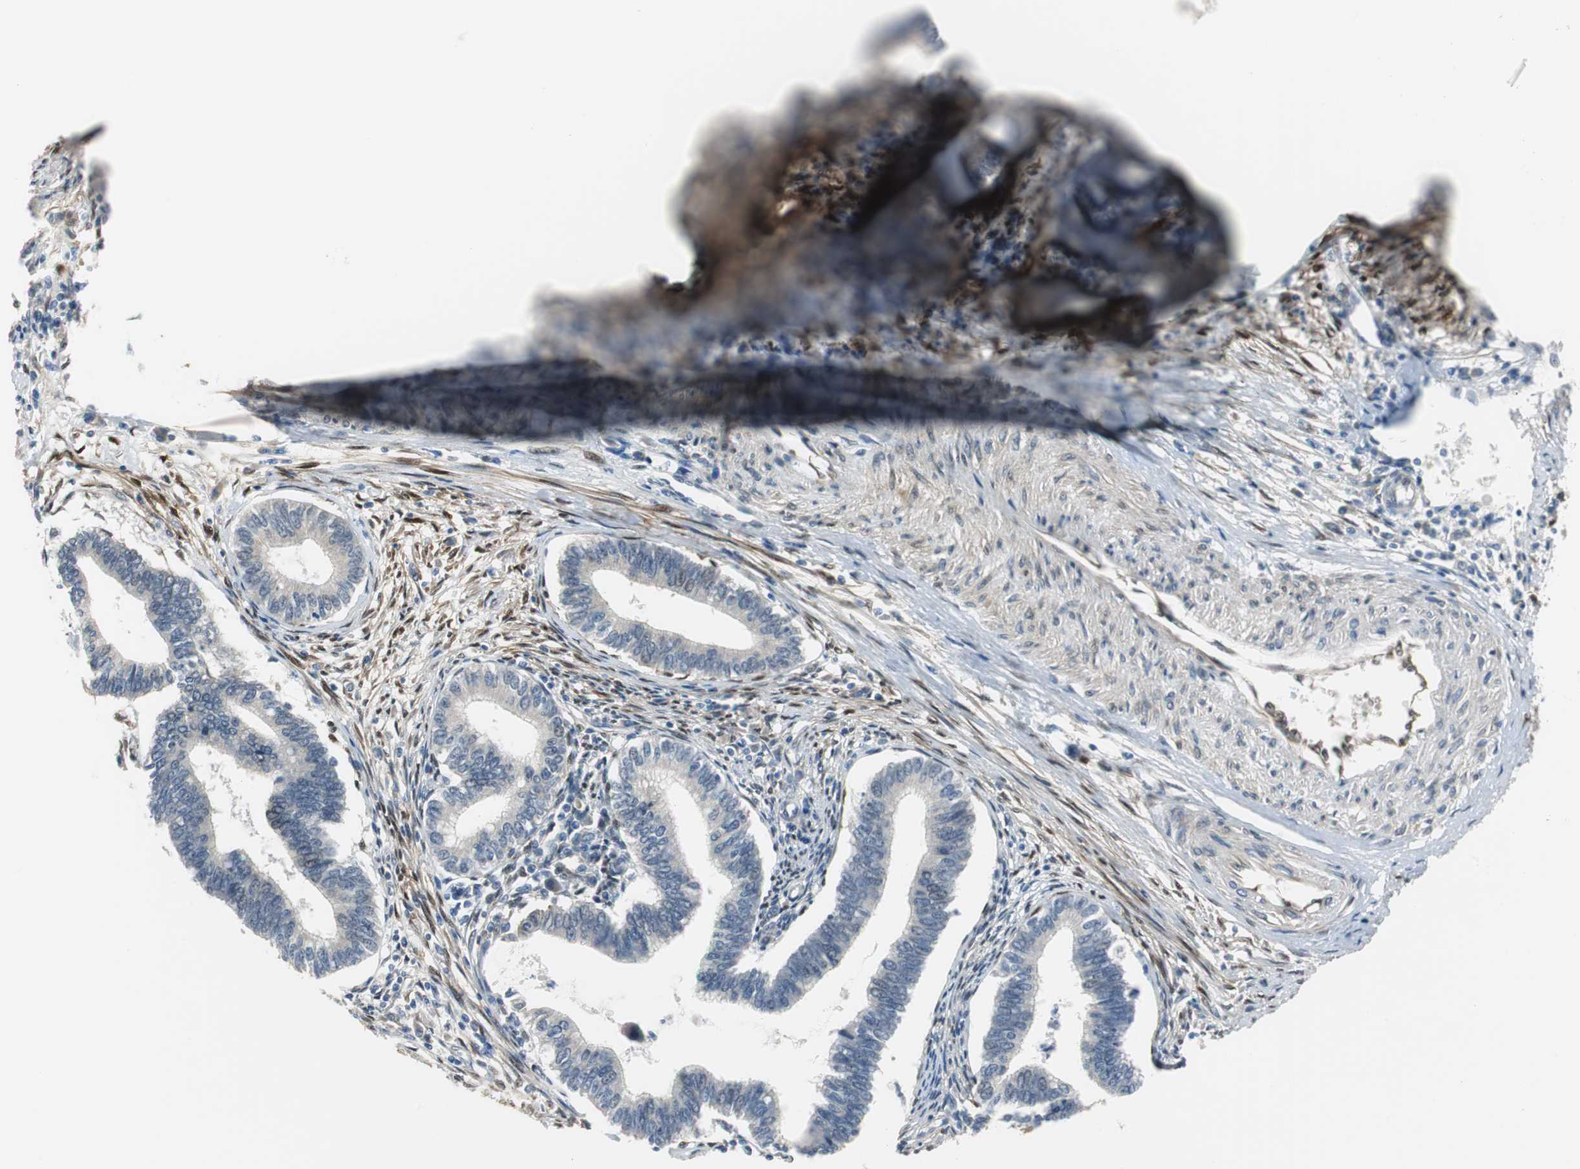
{"staining": {"intensity": "negative", "quantity": "none", "location": "none"}, "tissue": "cervical cancer", "cell_type": "Tumor cells", "image_type": "cancer", "snomed": [{"axis": "morphology", "description": "Adenocarcinoma, NOS"}, {"axis": "topography", "description": "Cervix"}], "caption": "Immunohistochemistry (IHC) image of neoplastic tissue: cervical adenocarcinoma stained with DAB (3,3'-diaminobenzidine) demonstrates no significant protein positivity in tumor cells.", "gene": "FHL2", "patient": {"sex": "female", "age": 36}}